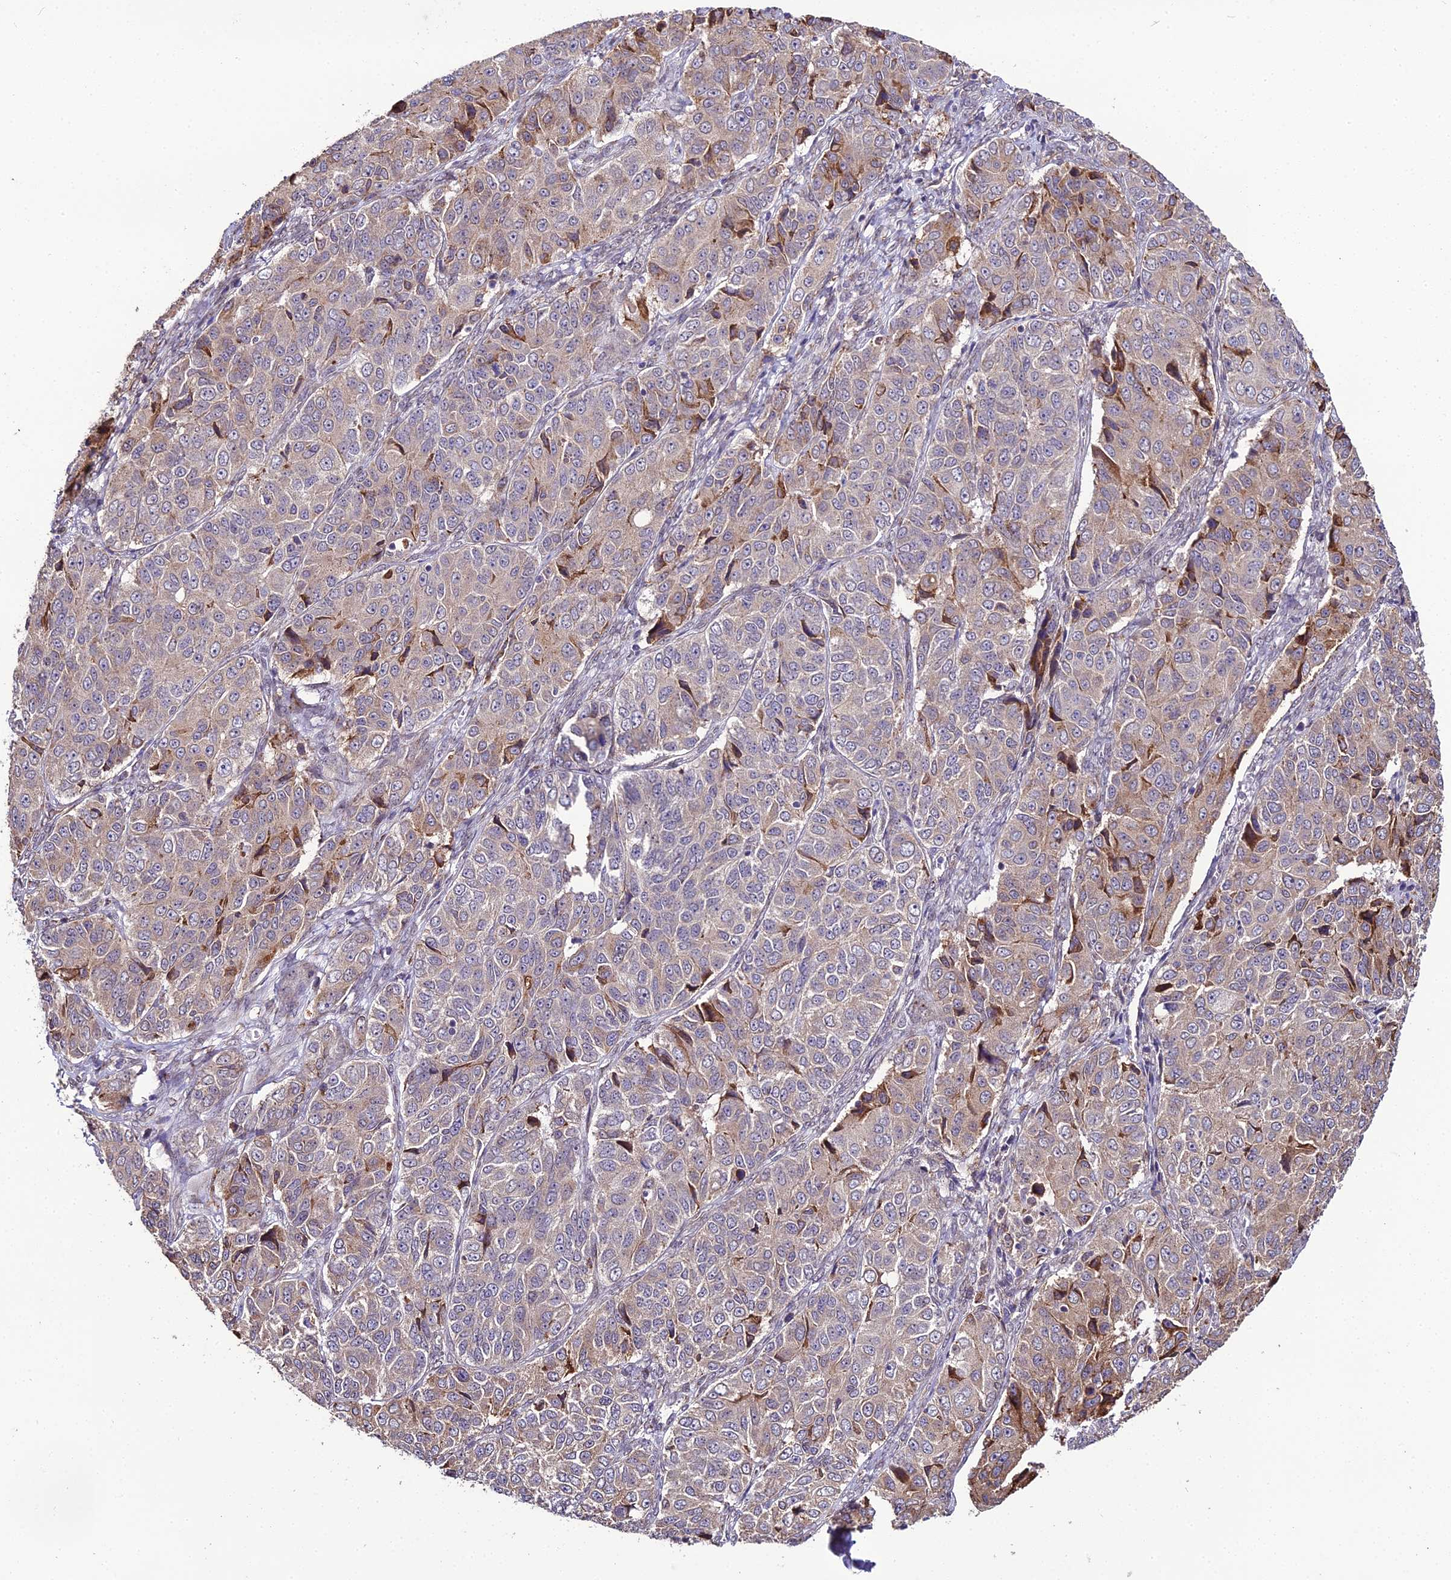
{"staining": {"intensity": "moderate", "quantity": "<25%", "location": "cytoplasmic/membranous"}, "tissue": "ovarian cancer", "cell_type": "Tumor cells", "image_type": "cancer", "snomed": [{"axis": "morphology", "description": "Carcinoma, endometroid"}, {"axis": "topography", "description": "Ovary"}], "caption": "Protein staining of ovarian cancer (endometroid carcinoma) tissue demonstrates moderate cytoplasmic/membranous staining in approximately <25% of tumor cells.", "gene": "TROAP", "patient": {"sex": "female", "age": 51}}